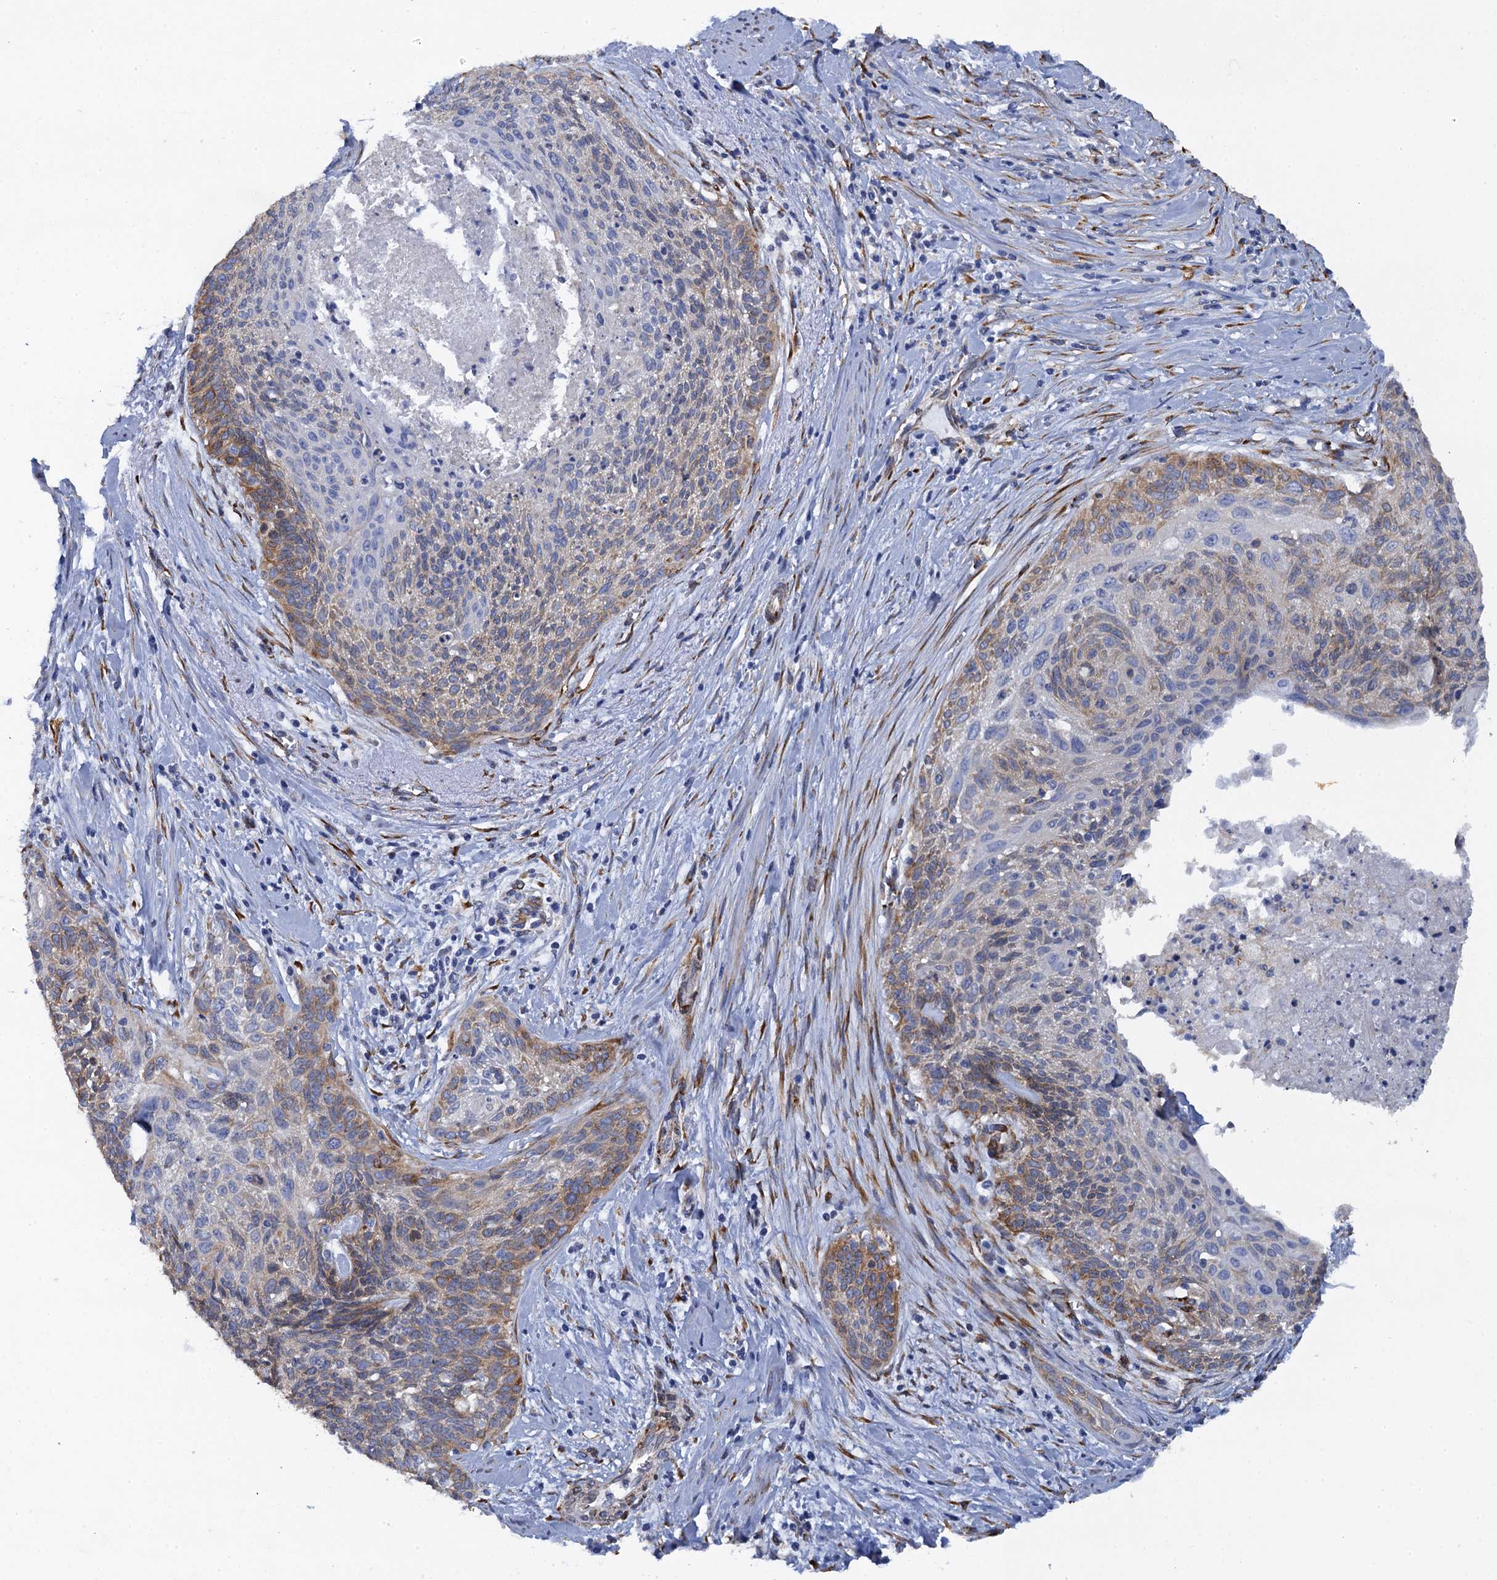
{"staining": {"intensity": "moderate", "quantity": "25%-75%", "location": "cytoplasmic/membranous"}, "tissue": "cervical cancer", "cell_type": "Tumor cells", "image_type": "cancer", "snomed": [{"axis": "morphology", "description": "Squamous cell carcinoma, NOS"}, {"axis": "topography", "description": "Cervix"}], "caption": "Immunohistochemistry (IHC) of cervical cancer exhibits medium levels of moderate cytoplasmic/membranous expression in approximately 25%-75% of tumor cells. The staining was performed using DAB (3,3'-diaminobenzidine), with brown indicating positive protein expression. Nuclei are stained blue with hematoxylin.", "gene": "POGLUT3", "patient": {"sex": "female", "age": 55}}